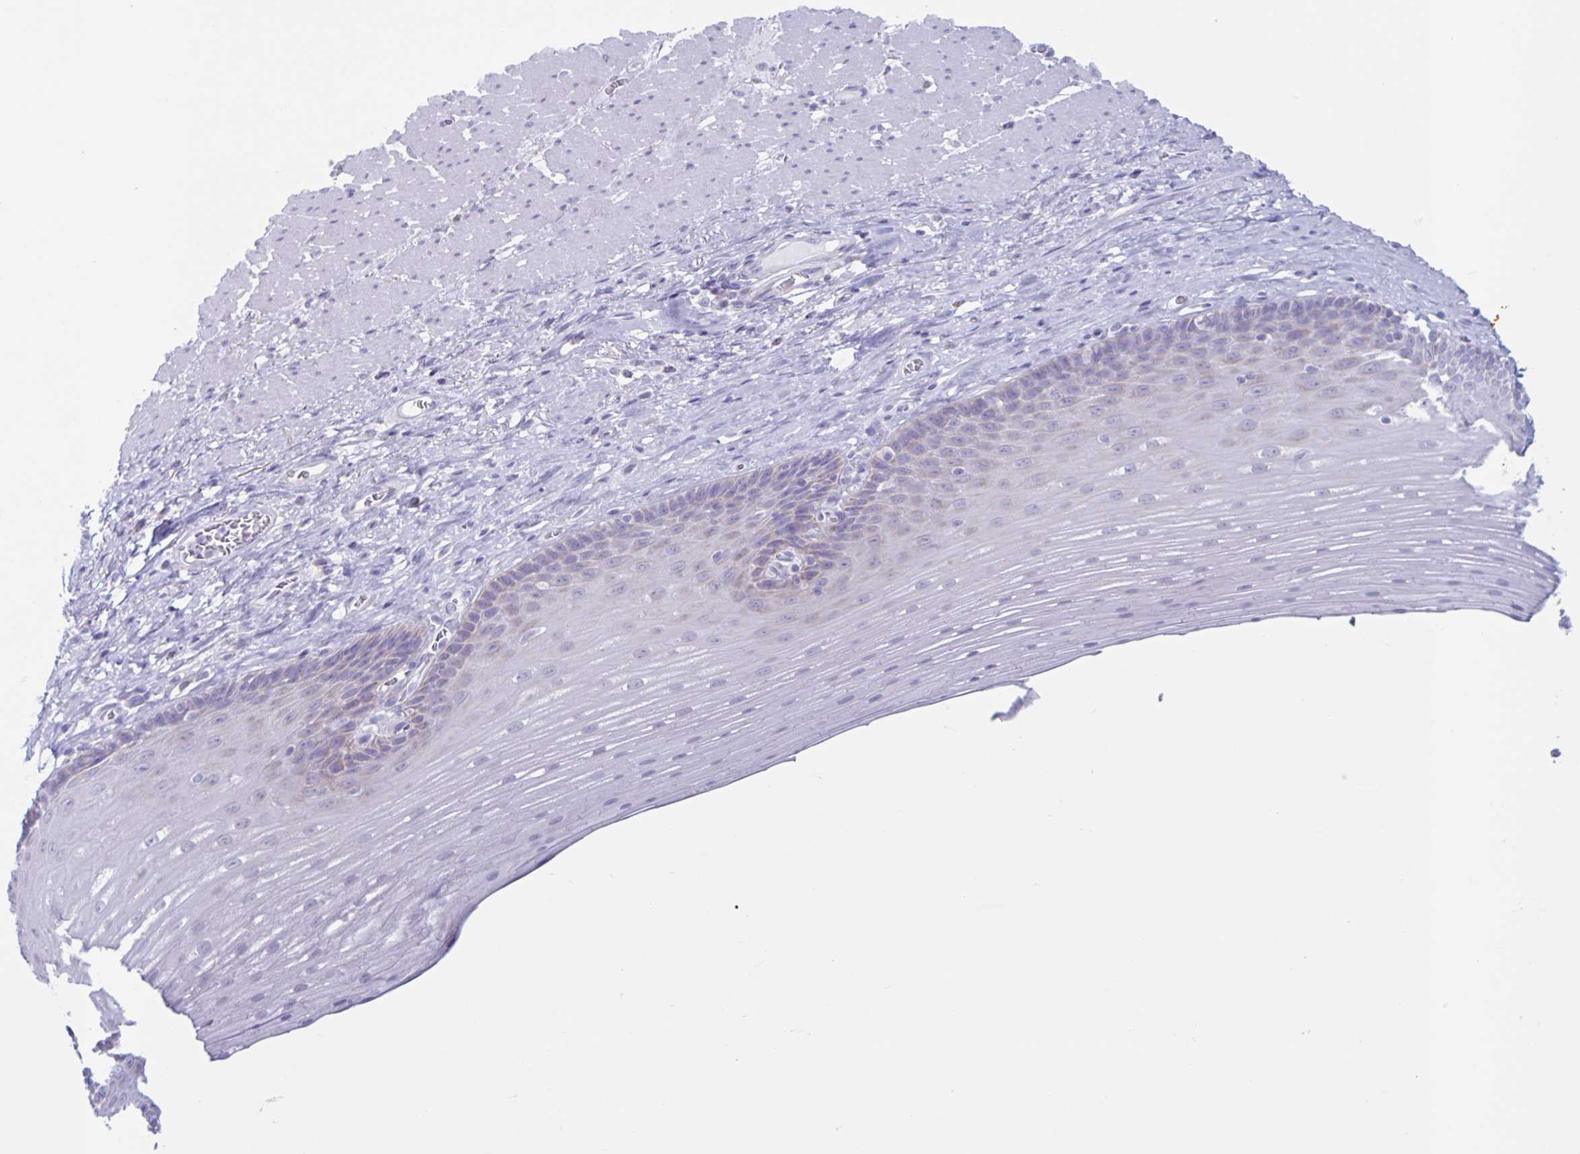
{"staining": {"intensity": "negative", "quantity": "none", "location": "none"}, "tissue": "esophagus", "cell_type": "Squamous epithelial cells", "image_type": "normal", "snomed": [{"axis": "morphology", "description": "Normal tissue, NOS"}, {"axis": "topography", "description": "Esophagus"}], "caption": "Immunohistochemical staining of benign esophagus displays no significant expression in squamous epithelial cells.", "gene": "CT45A10", "patient": {"sex": "male", "age": 62}}